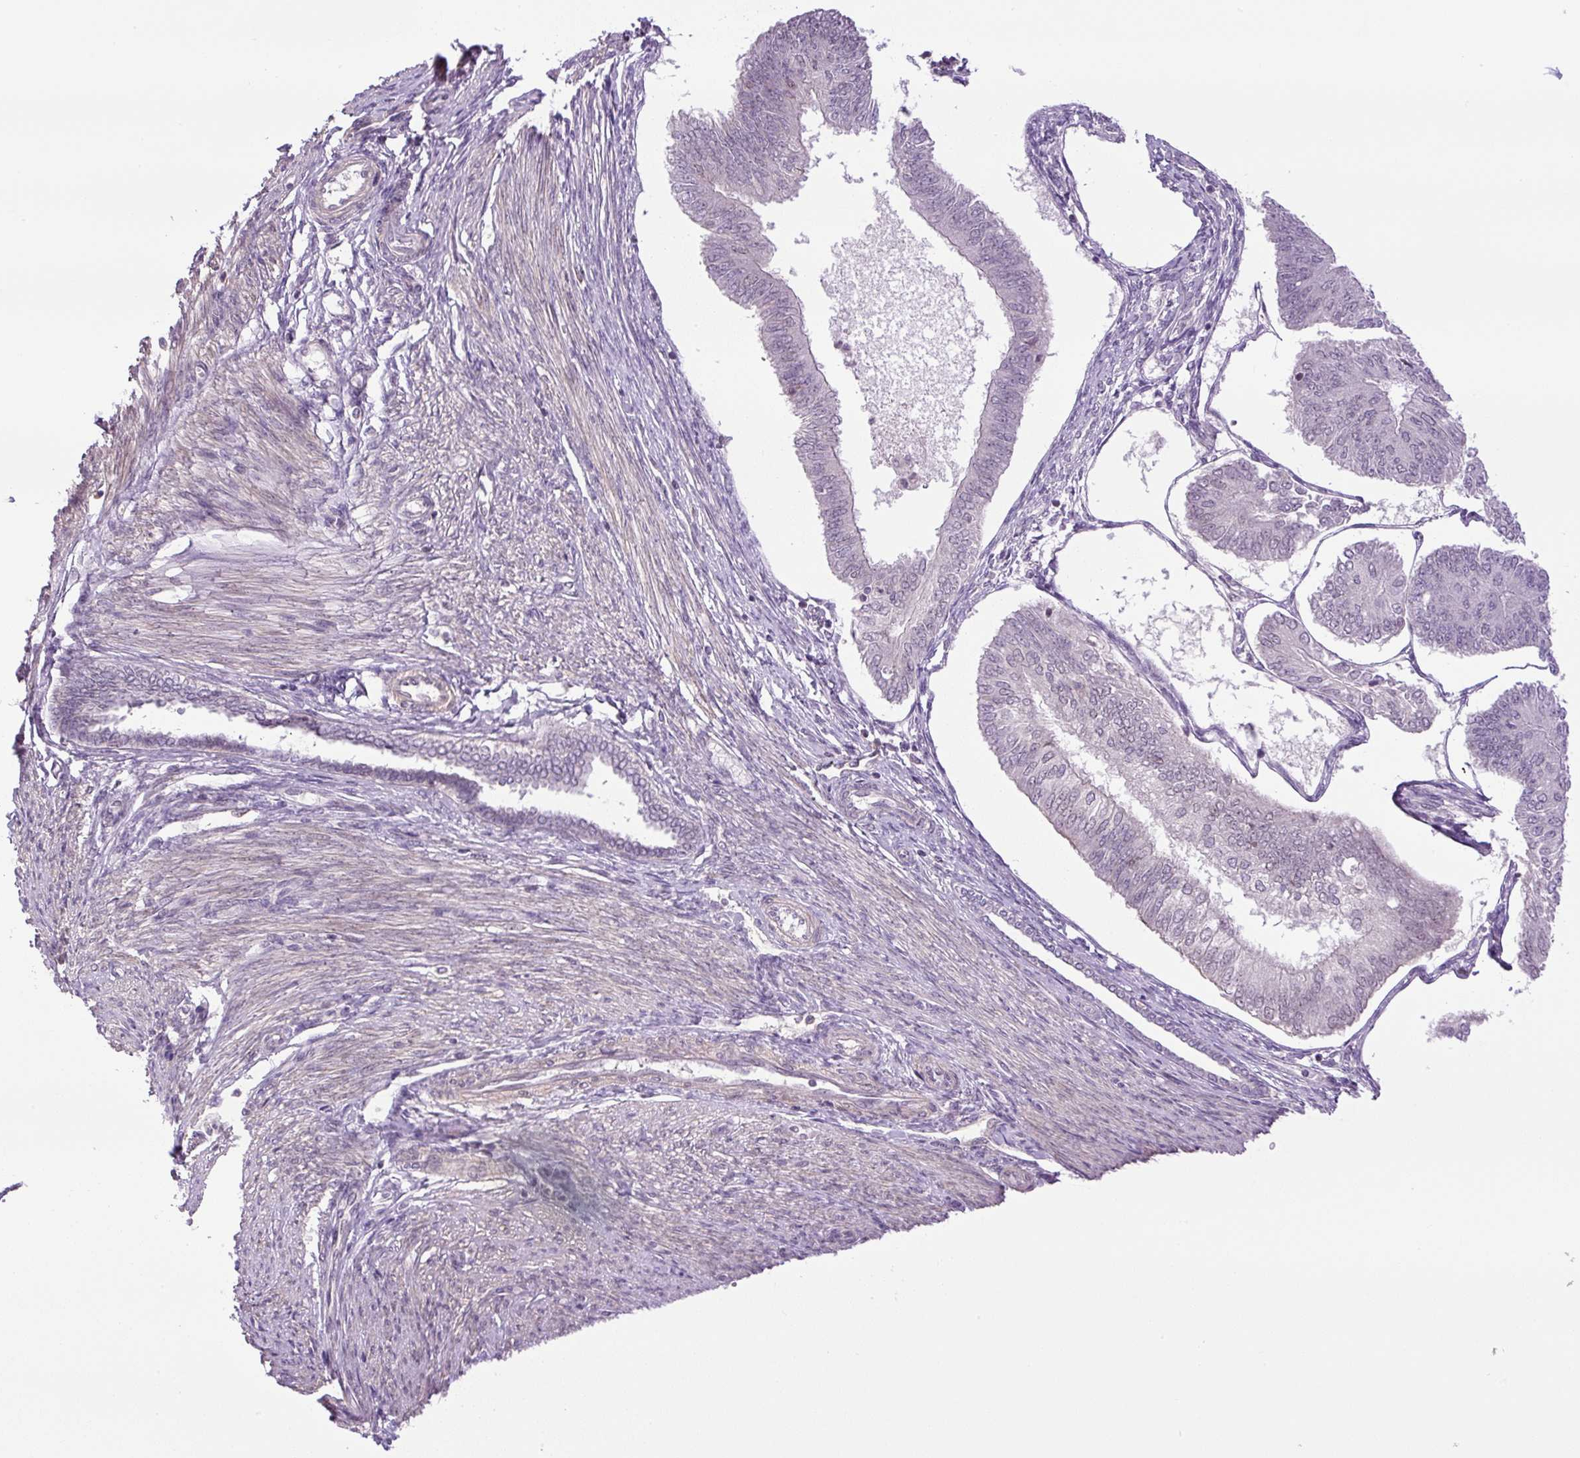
{"staining": {"intensity": "negative", "quantity": "none", "location": "none"}, "tissue": "endometrial cancer", "cell_type": "Tumor cells", "image_type": "cancer", "snomed": [{"axis": "morphology", "description": "Adenocarcinoma, NOS"}, {"axis": "topography", "description": "Endometrium"}], "caption": "There is no significant positivity in tumor cells of endometrial cancer (adenocarcinoma).", "gene": "KPNA1", "patient": {"sex": "female", "age": 58}}